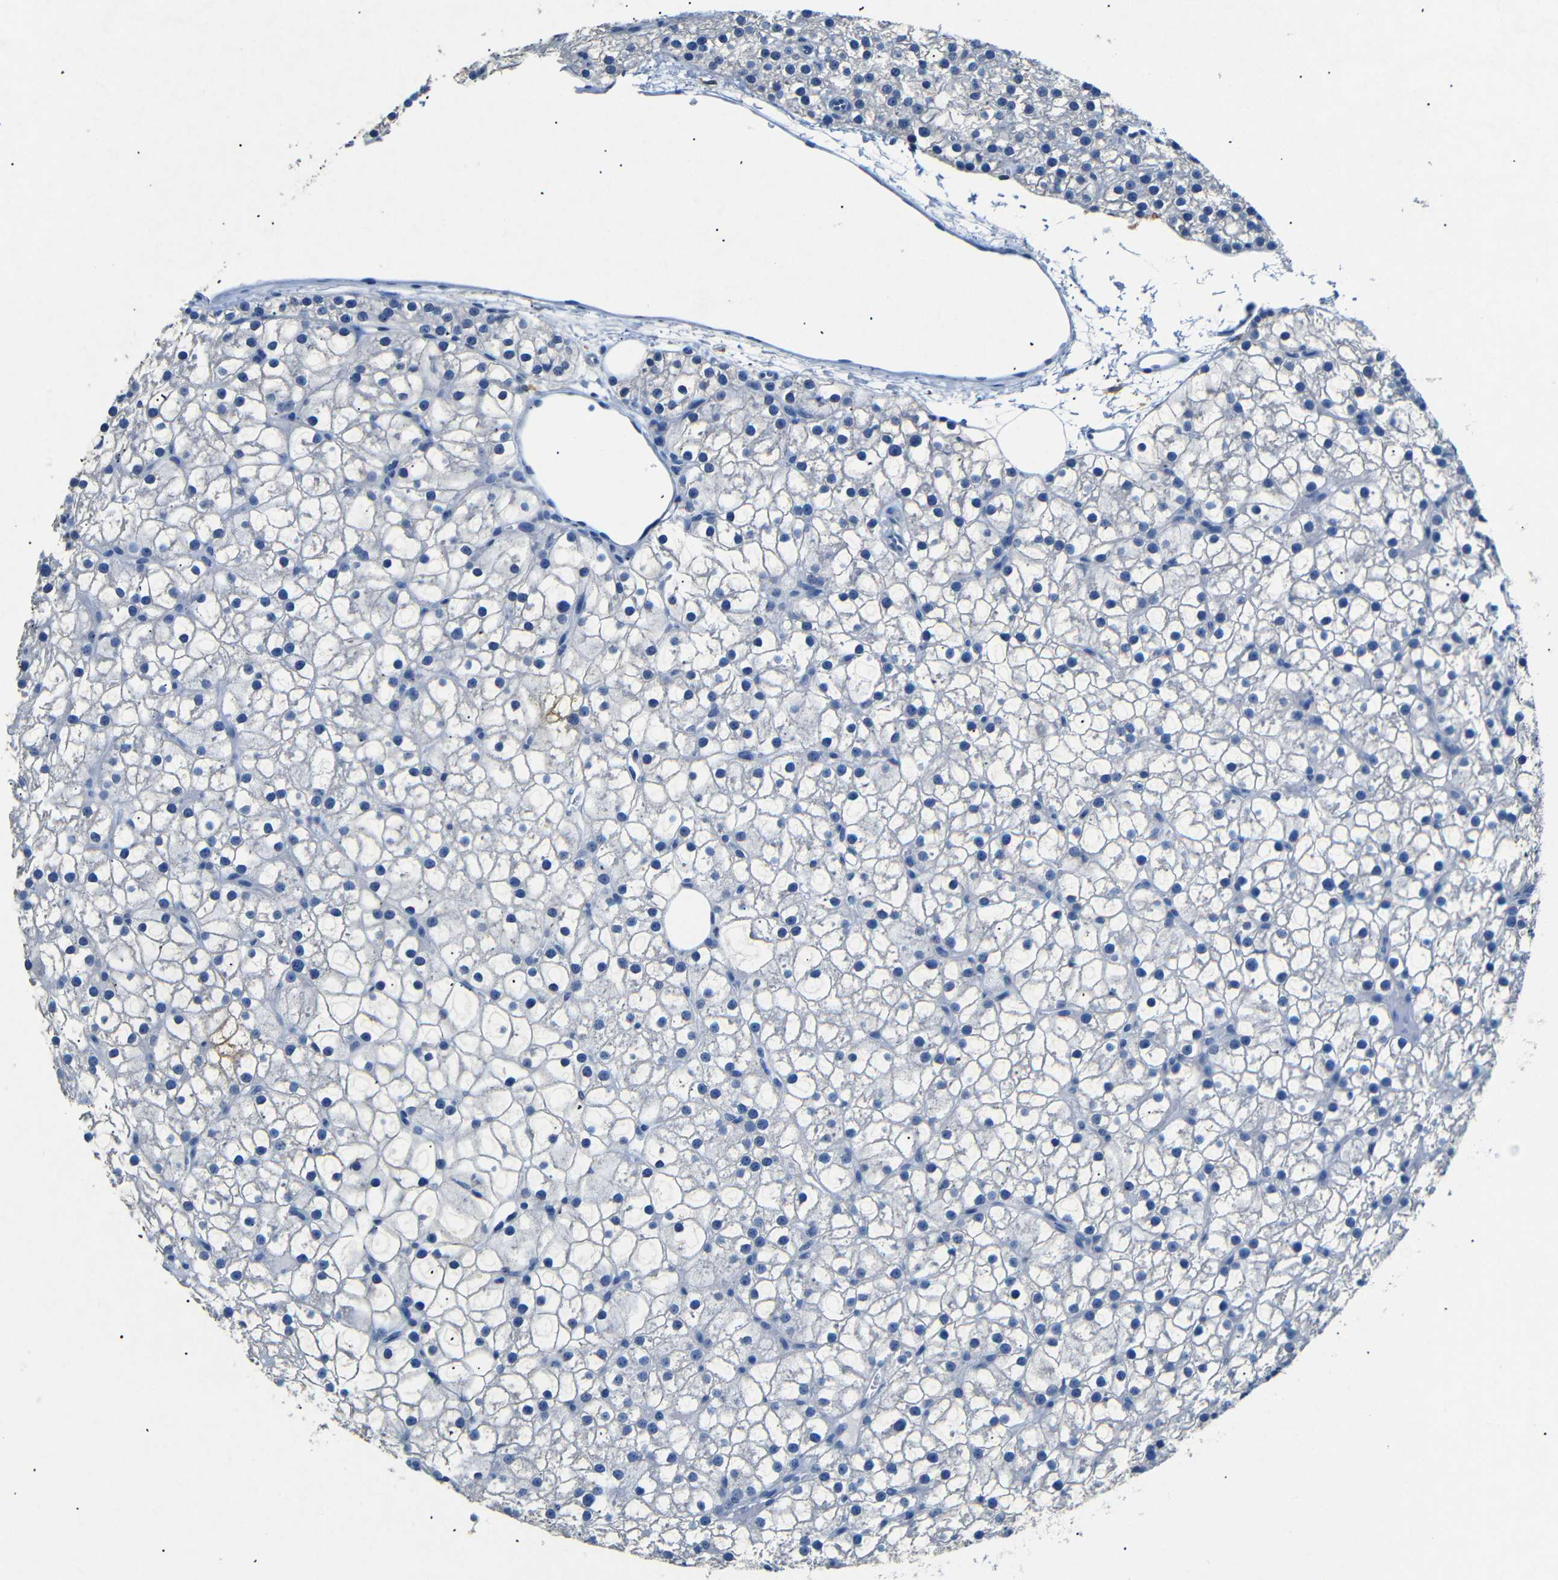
{"staining": {"intensity": "negative", "quantity": "none", "location": "none"}, "tissue": "parathyroid gland", "cell_type": "Glandular cells", "image_type": "normal", "snomed": [{"axis": "morphology", "description": "Normal tissue, NOS"}, {"axis": "morphology", "description": "Adenoma, NOS"}, {"axis": "topography", "description": "Parathyroid gland"}], "caption": "IHC of unremarkable human parathyroid gland demonstrates no positivity in glandular cells. (Immunohistochemistry (ihc), brightfield microscopy, high magnification).", "gene": "INCENP", "patient": {"sex": "female", "age": 70}}